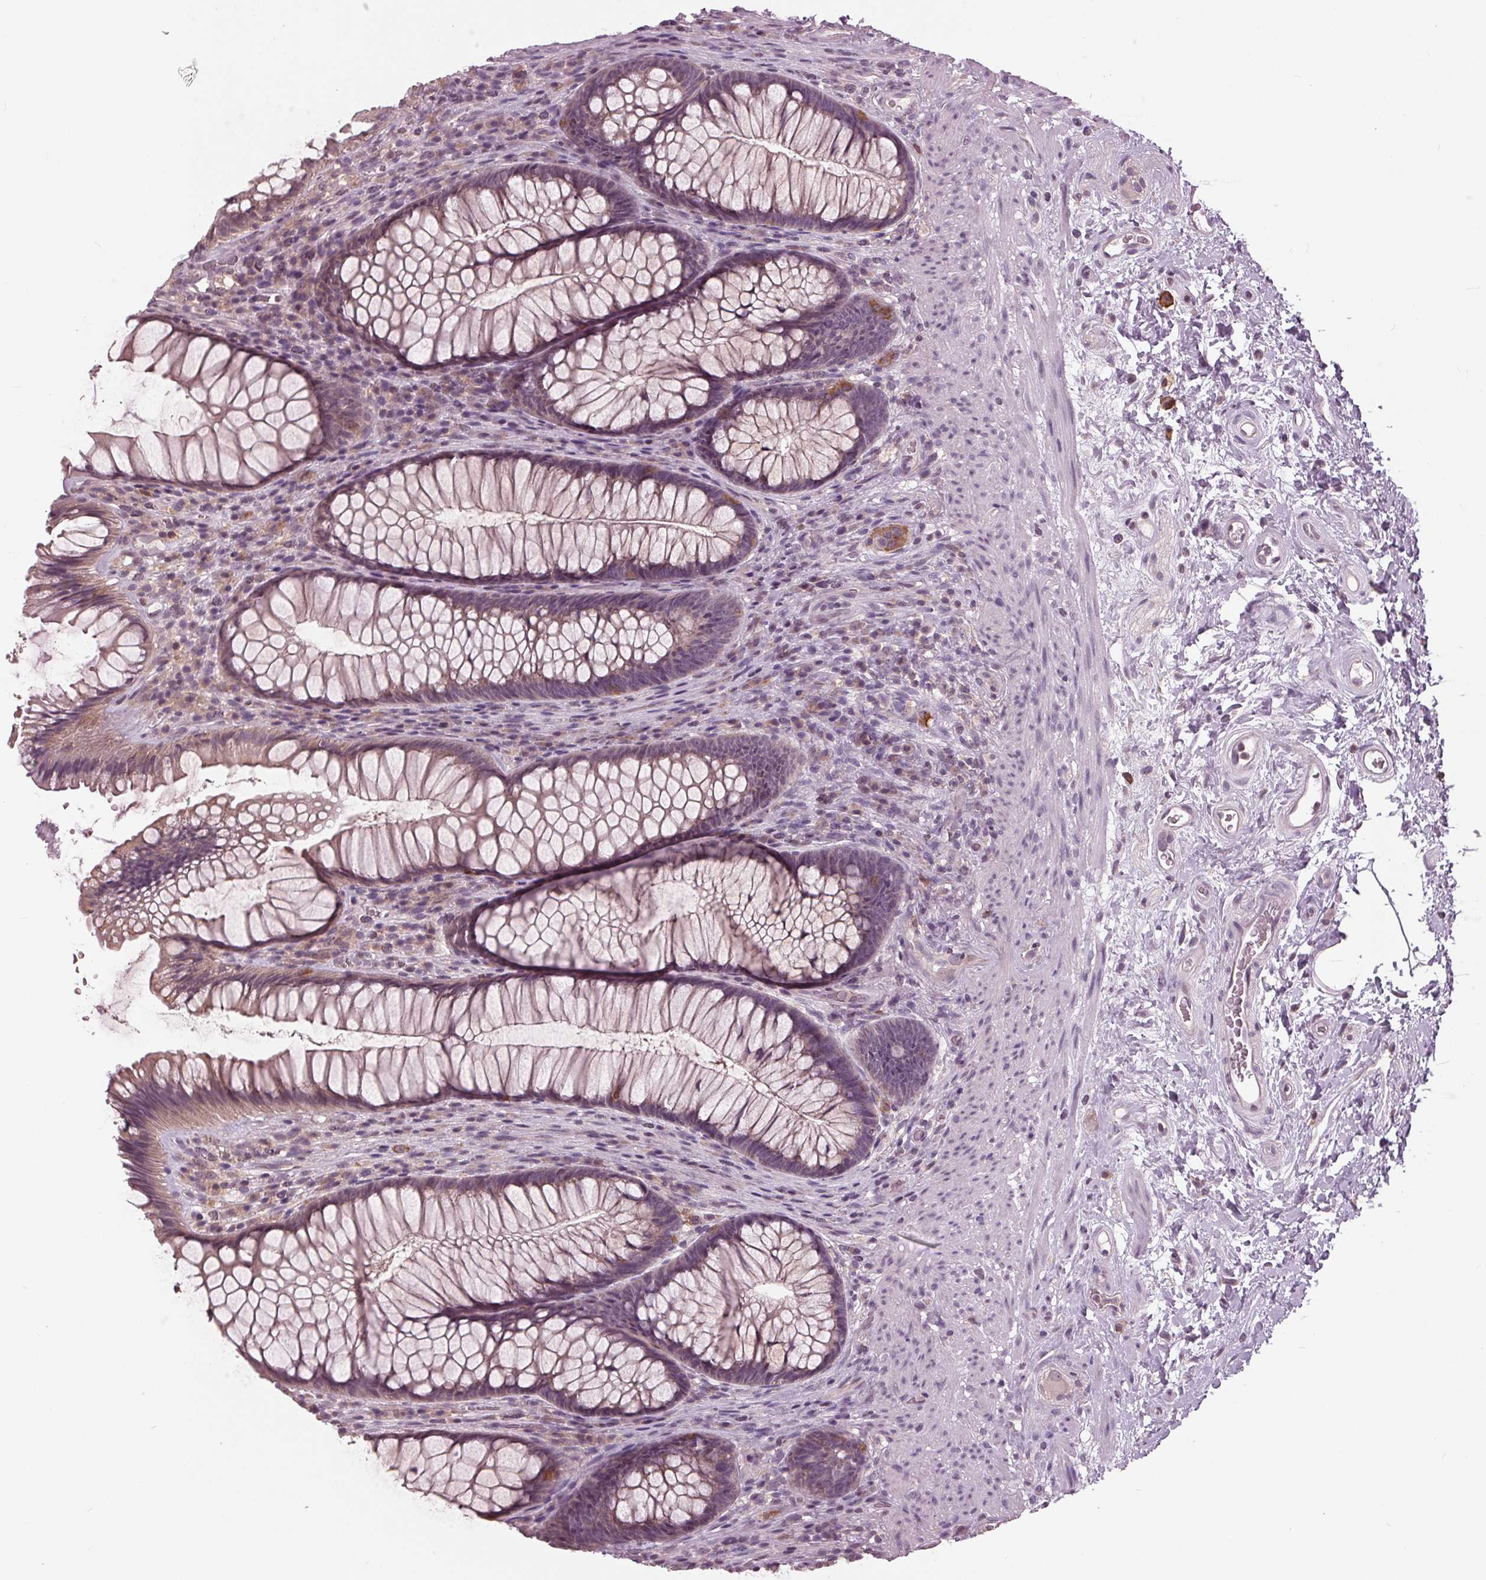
{"staining": {"intensity": "weak", "quantity": "<25%", "location": "cytoplasmic/membranous"}, "tissue": "rectum", "cell_type": "Glandular cells", "image_type": "normal", "snomed": [{"axis": "morphology", "description": "Normal tissue, NOS"}, {"axis": "topography", "description": "Smooth muscle"}, {"axis": "topography", "description": "Rectum"}], "caption": "Glandular cells show no significant expression in unremarkable rectum. (DAB (3,3'-diaminobenzidine) immunohistochemistry (IHC) with hematoxylin counter stain).", "gene": "SIGLEC6", "patient": {"sex": "male", "age": 53}}